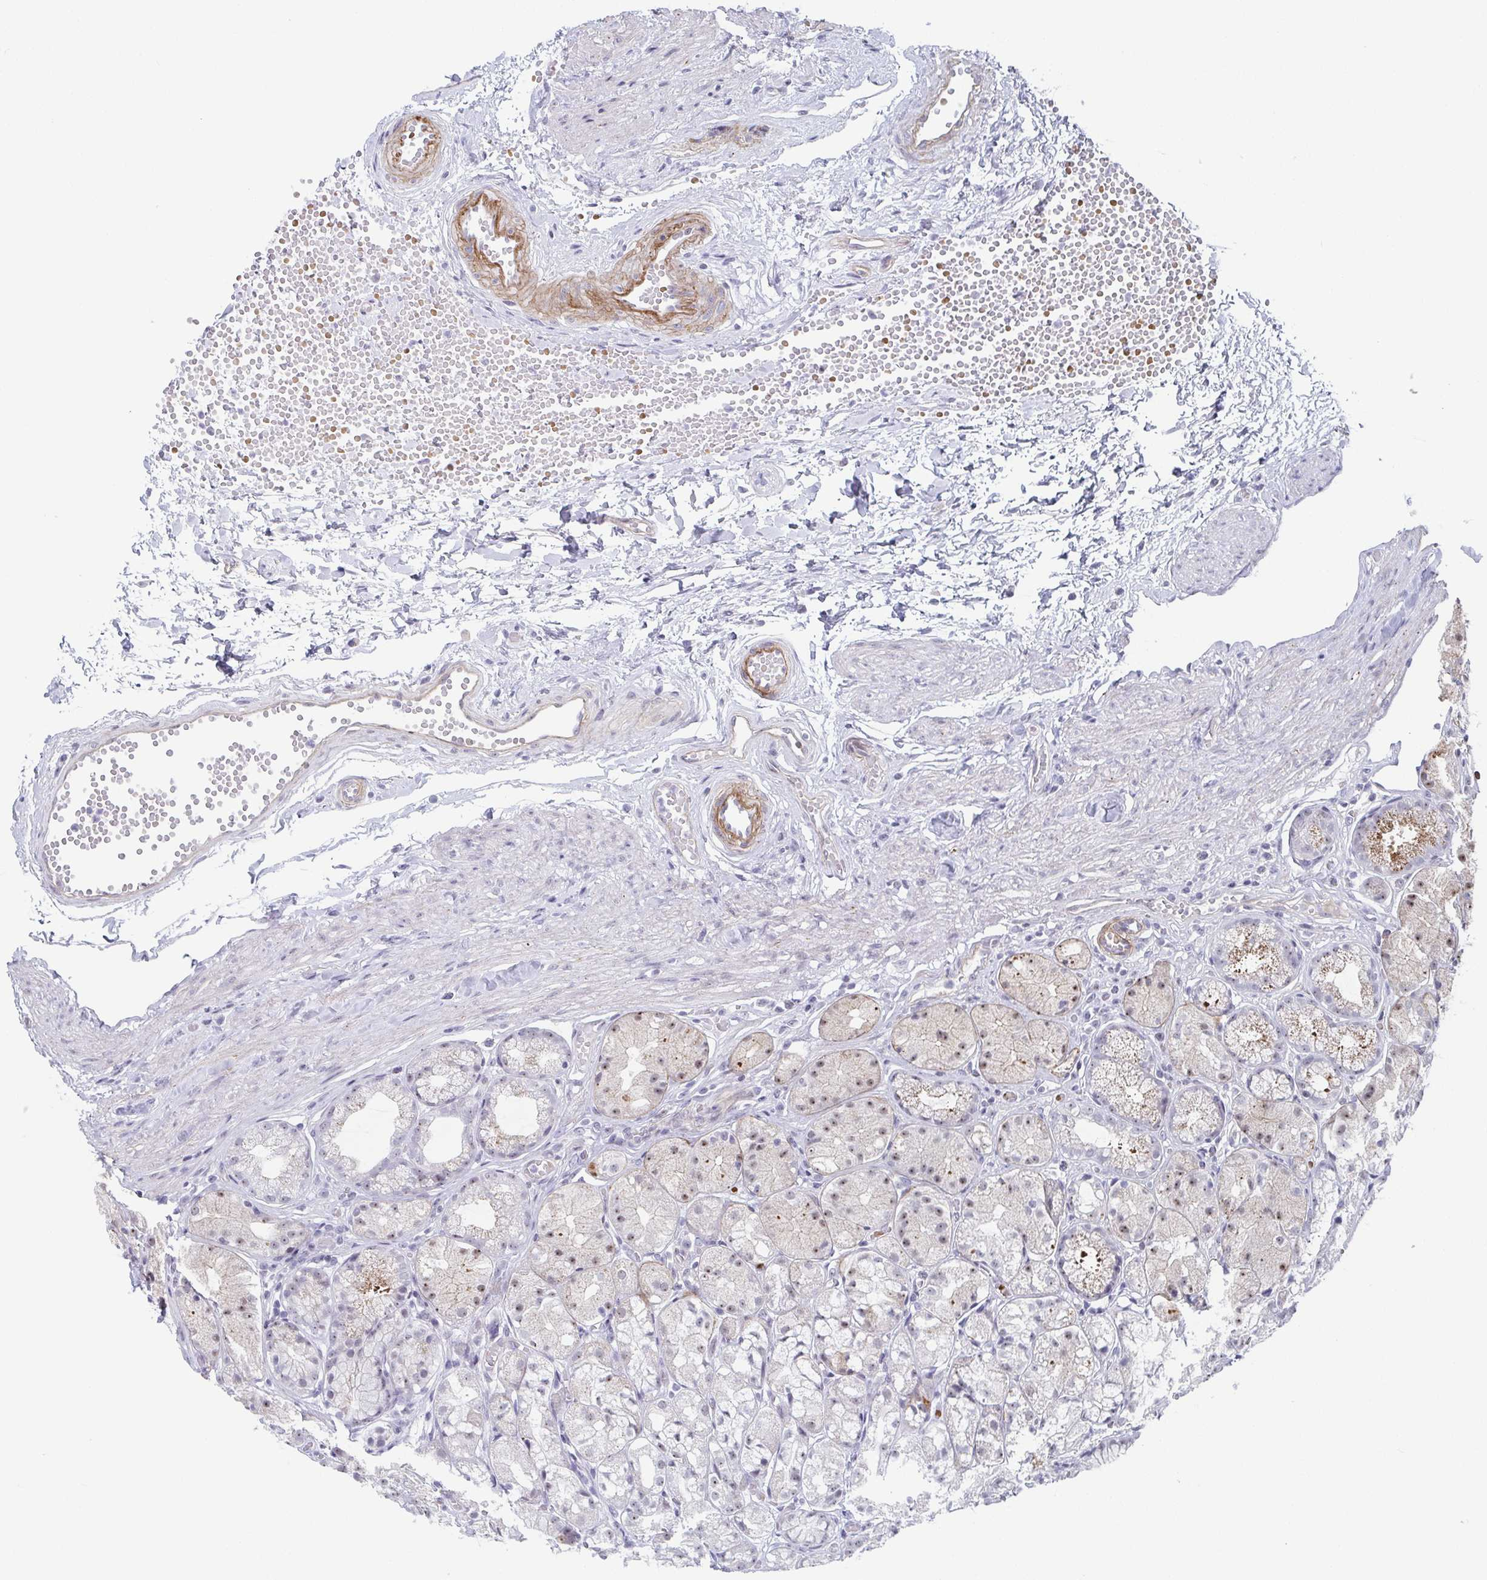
{"staining": {"intensity": "moderate", "quantity": "<25%", "location": "cytoplasmic/membranous,nuclear"}, "tissue": "stomach", "cell_type": "Glandular cells", "image_type": "normal", "snomed": [{"axis": "morphology", "description": "Normal tissue, NOS"}, {"axis": "topography", "description": "Stomach"}], "caption": "Immunohistochemistry (IHC) micrograph of normal human stomach stained for a protein (brown), which shows low levels of moderate cytoplasmic/membranous,nuclear staining in about <25% of glandular cells.", "gene": "EXOSC7", "patient": {"sex": "male", "age": 70}}